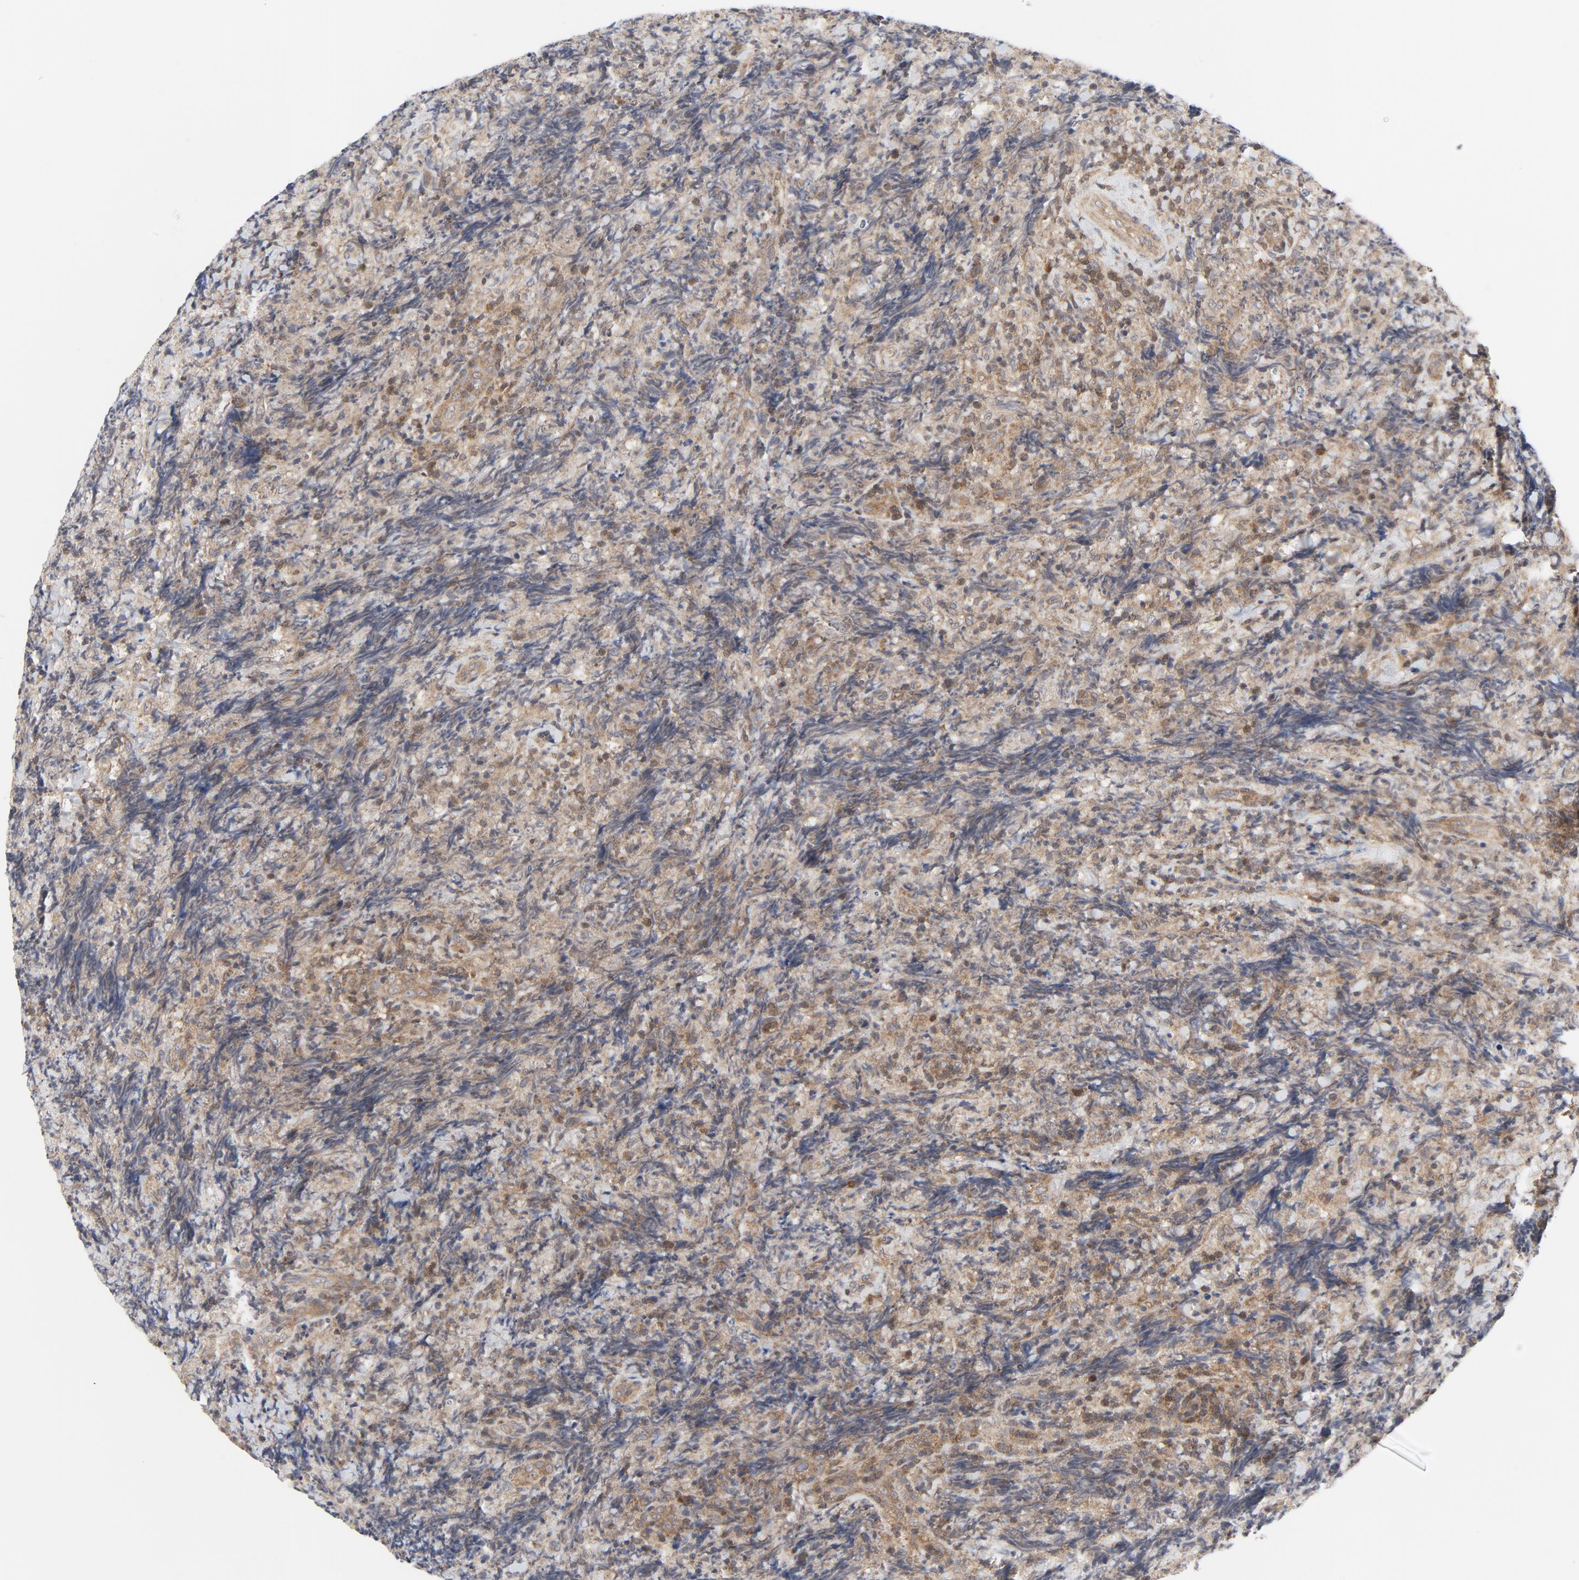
{"staining": {"intensity": "moderate", "quantity": ">75%", "location": "cytoplasmic/membranous,nuclear"}, "tissue": "lymphoma", "cell_type": "Tumor cells", "image_type": "cancer", "snomed": [{"axis": "morphology", "description": "Malignant lymphoma, non-Hodgkin's type, High grade"}, {"axis": "topography", "description": "Tonsil"}], "caption": "Immunohistochemistry histopathology image of neoplastic tissue: lymphoma stained using immunohistochemistry (IHC) shows medium levels of moderate protein expression localized specifically in the cytoplasmic/membranous and nuclear of tumor cells, appearing as a cytoplasmic/membranous and nuclear brown color.", "gene": "MAP2K7", "patient": {"sex": "female", "age": 36}}